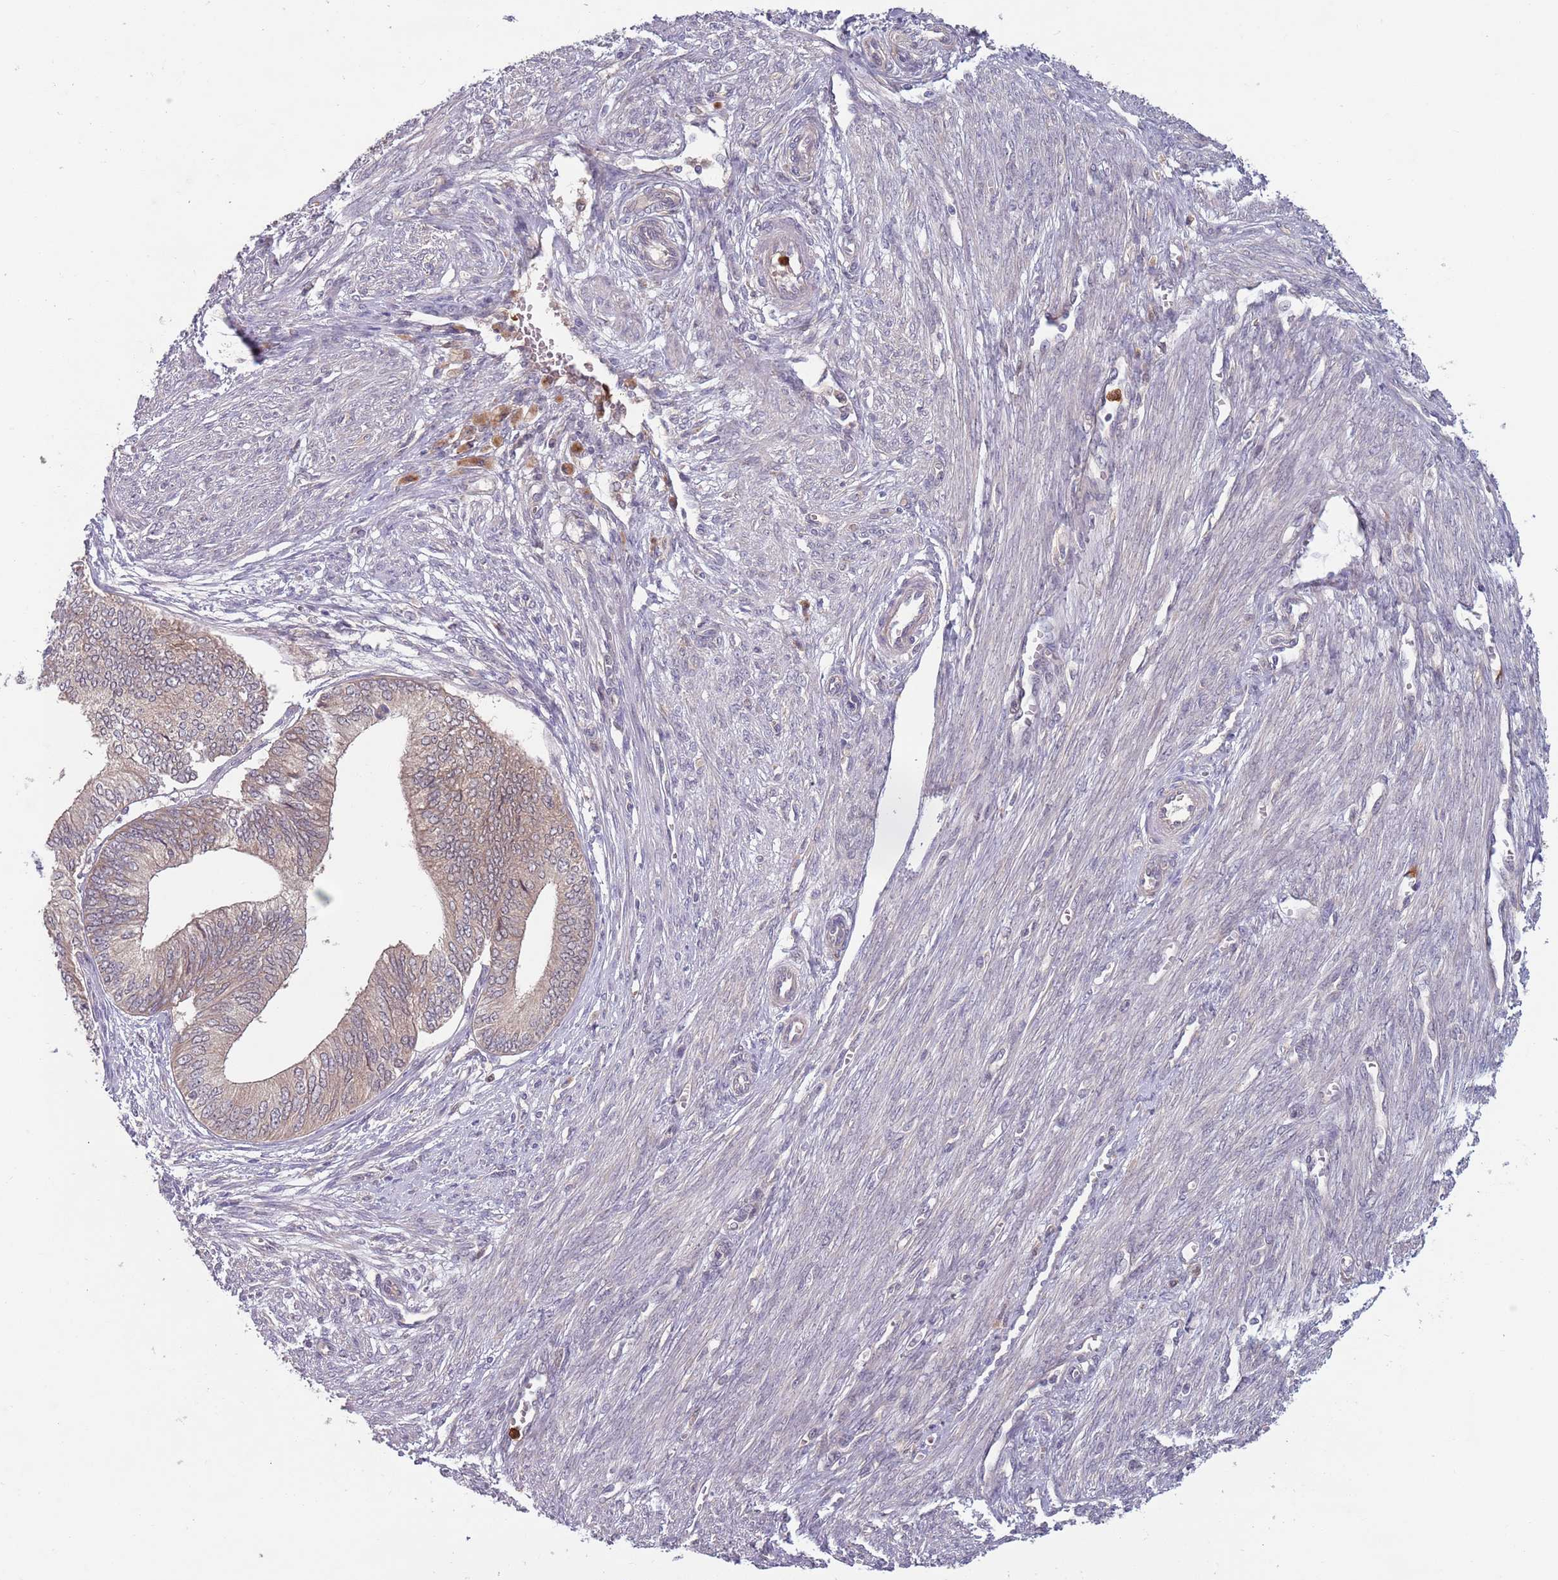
{"staining": {"intensity": "weak", "quantity": "25%-75%", "location": "cytoplasmic/membranous"}, "tissue": "endometrial cancer", "cell_type": "Tumor cells", "image_type": "cancer", "snomed": [{"axis": "morphology", "description": "Adenocarcinoma, NOS"}, {"axis": "topography", "description": "Endometrium"}], "caption": "Tumor cells display low levels of weak cytoplasmic/membranous staining in about 25%-75% of cells in endometrial cancer. Nuclei are stained in blue.", "gene": "TYW1", "patient": {"sex": "female", "age": 68}}